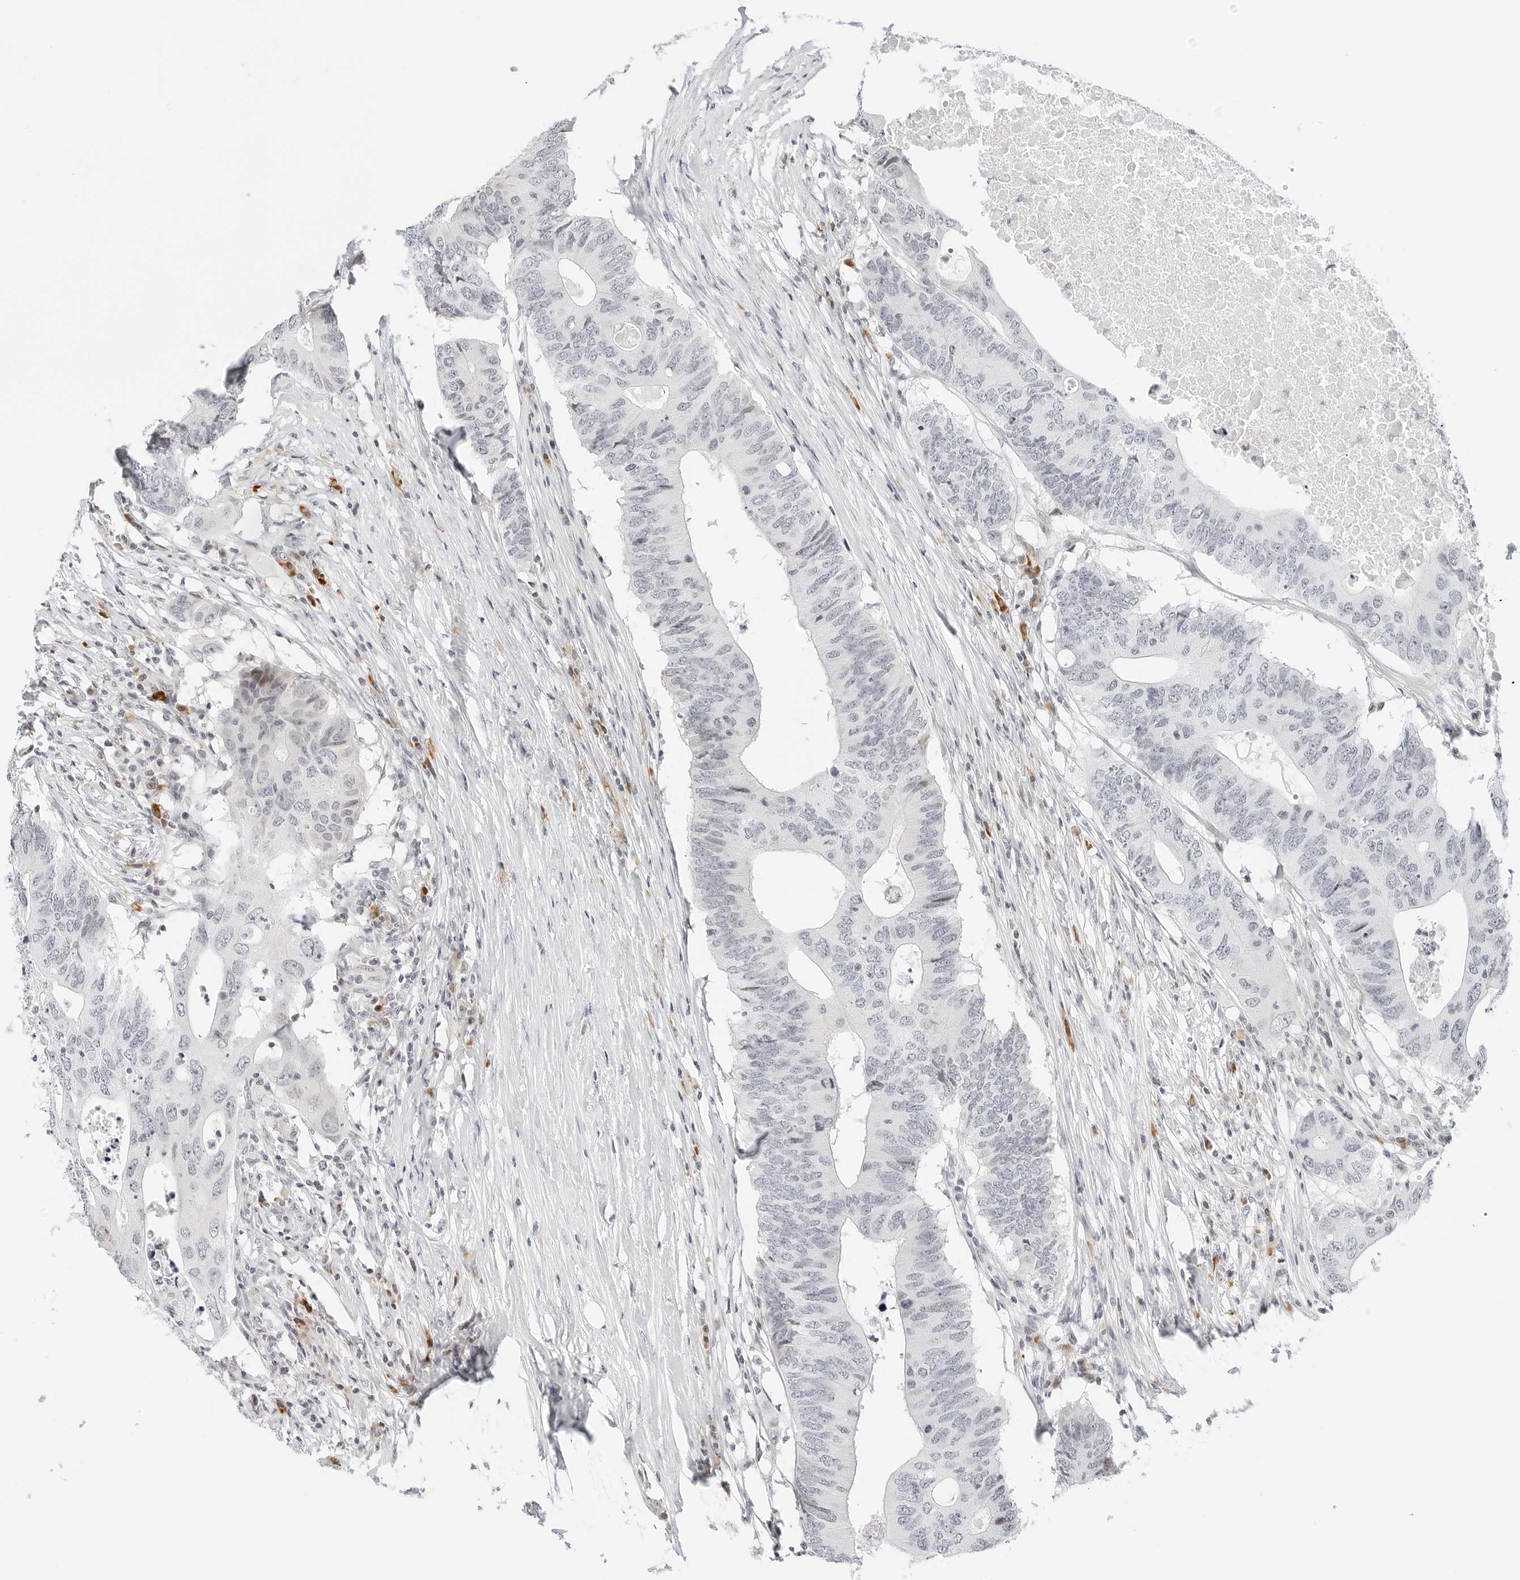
{"staining": {"intensity": "negative", "quantity": "none", "location": "none"}, "tissue": "colorectal cancer", "cell_type": "Tumor cells", "image_type": "cancer", "snomed": [{"axis": "morphology", "description": "Adenocarcinoma, NOS"}, {"axis": "topography", "description": "Colon"}], "caption": "This is an immunohistochemistry (IHC) image of colorectal adenocarcinoma. There is no expression in tumor cells.", "gene": "PARP10", "patient": {"sex": "male", "age": 71}}